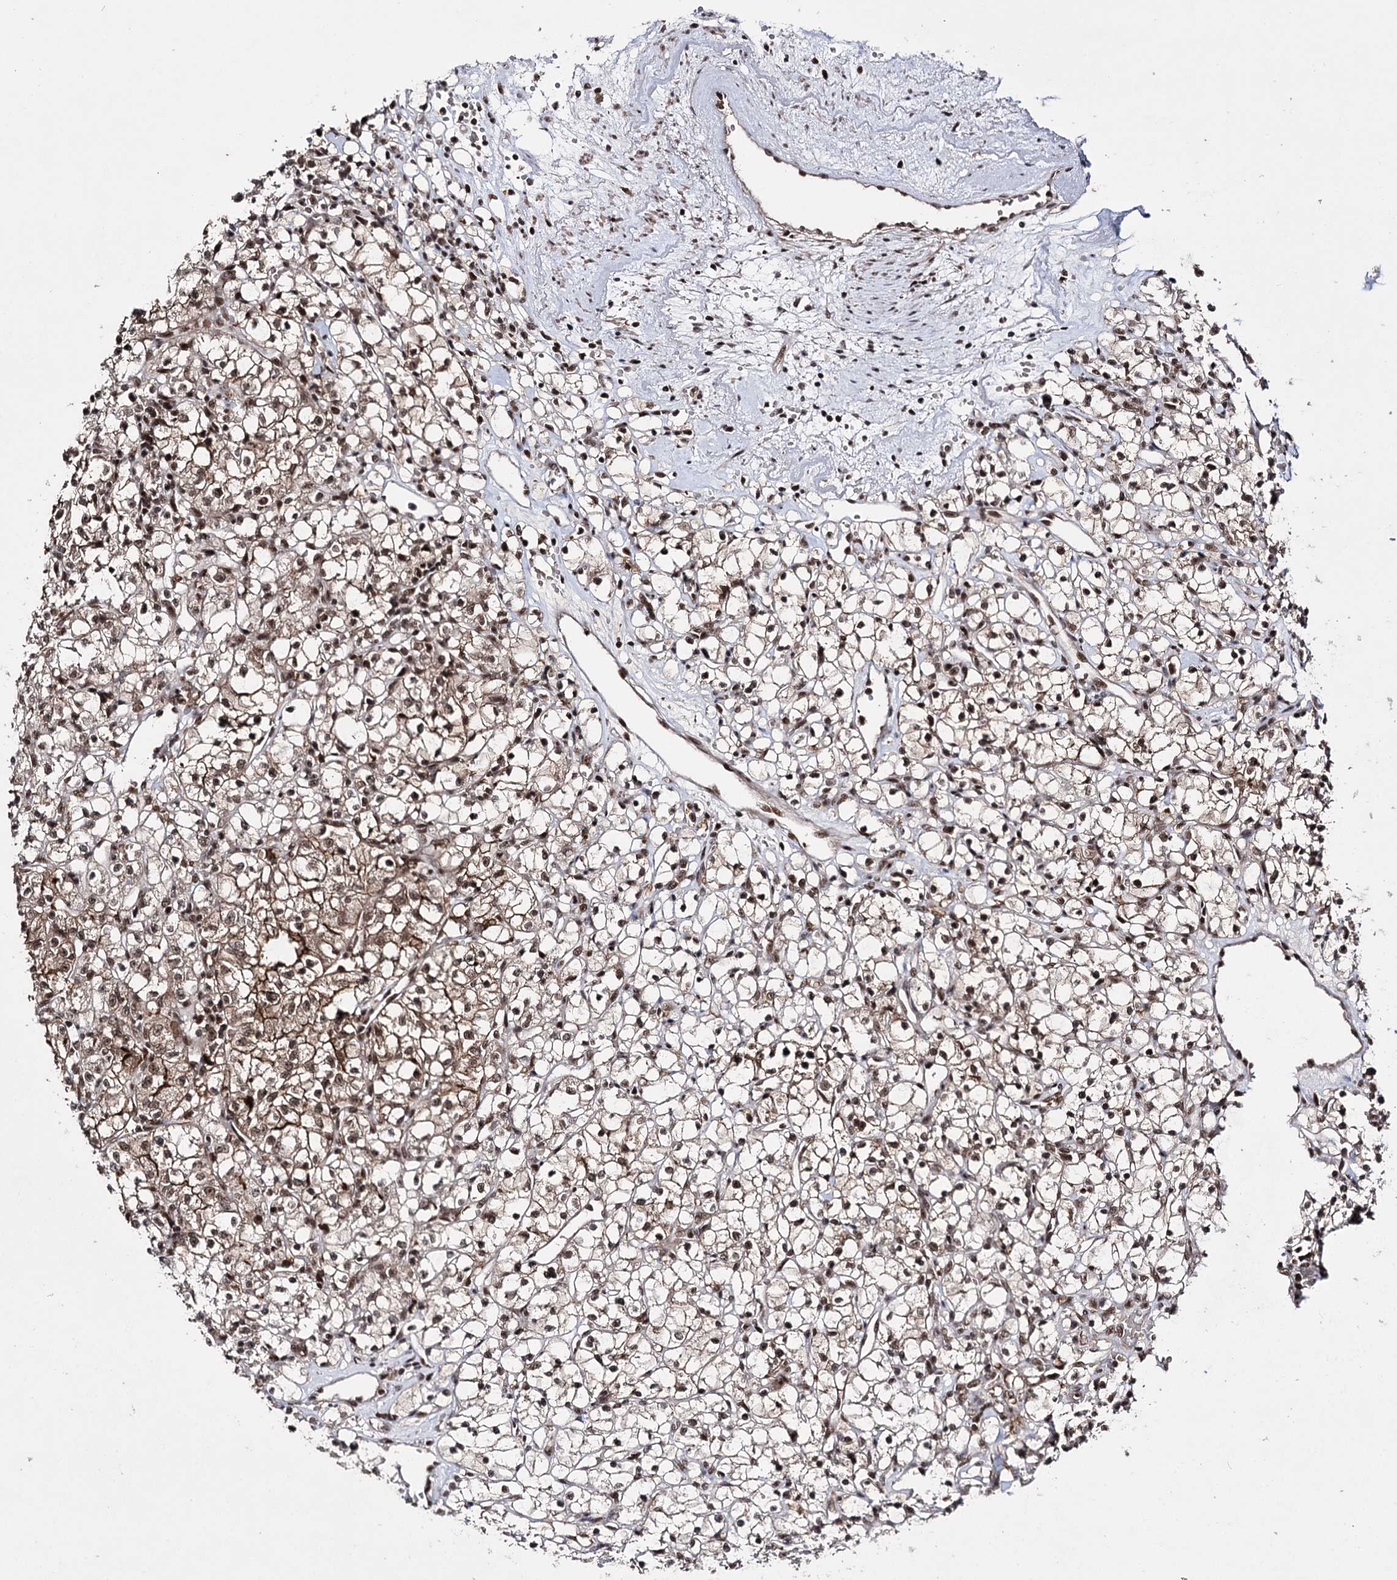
{"staining": {"intensity": "moderate", "quantity": ">75%", "location": "cytoplasmic/membranous,nuclear"}, "tissue": "renal cancer", "cell_type": "Tumor cells", "image_type": "cancer", "snomed": [{"axis": "morphology", "description": "Adenocarcinoma, NOS"}, {"axis": "topography", "description": "Kidney"}], "caption": "Immunohistochemical staining of renal cancer (adenocarcinoma) reveals medium levels of moderate cytoplasmic/membranous and nuclear protein positivity in about >75% of tumor cells.", "gene": "PRPF40A", "patient": {"sex": "female", "age": 59}}